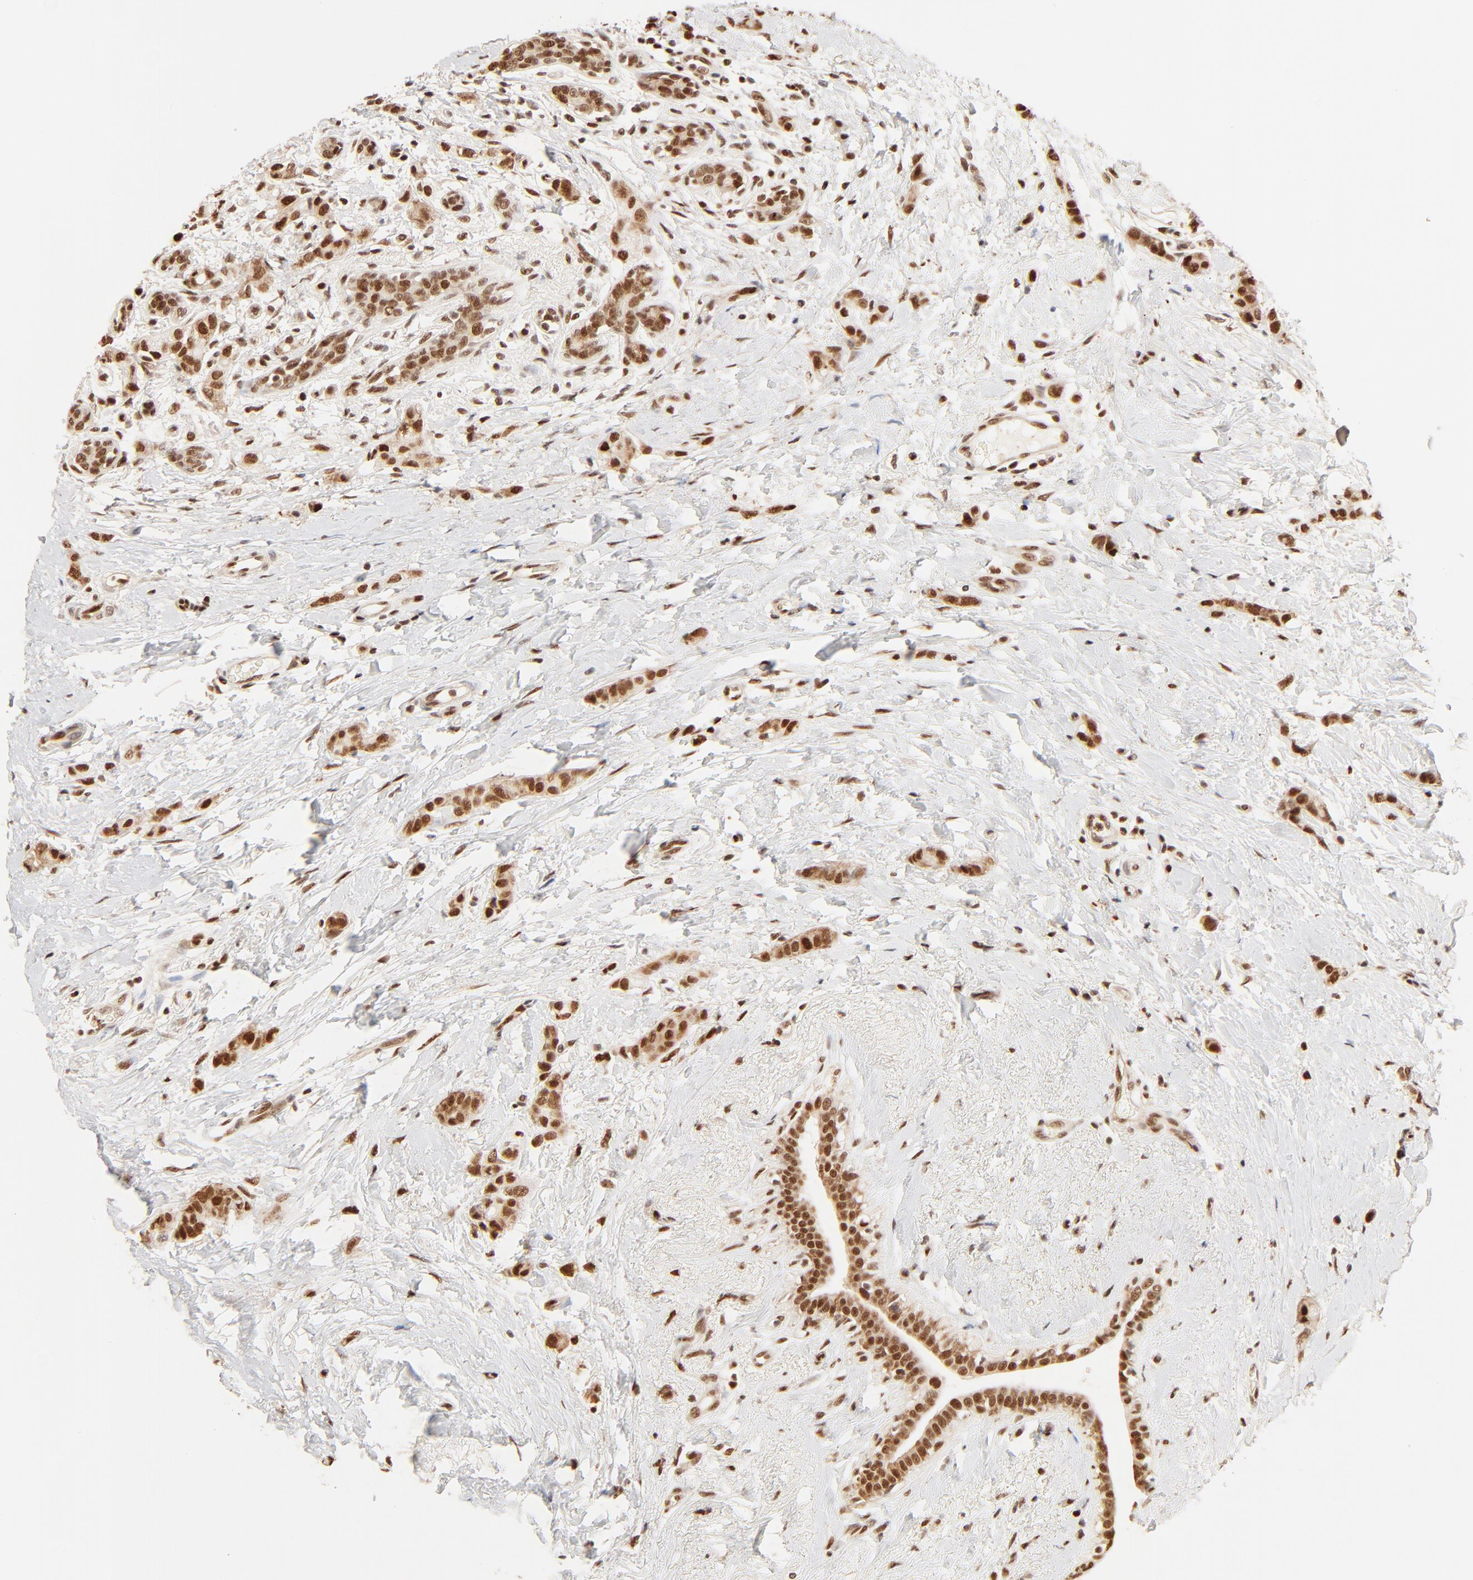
{"staining": {"intensity": "strong", "quantity": ">75%", "location": "nuclear"}, "tissue": "breast cancer", "cell_type": "Tumor cells", "image_type": "cancer", "snomed": [{"axis": "morphology", "description": "Lobular carcinoma"}, {"axis": "topography", "description": "Breast"}], "caption": "Protein staining of breast cancer tissue demonstrates strong nuclear positivity in about >75% of tumor cells. Nuclei are stained in blue.", "gene": "FAM50A", "patient": {"sex": "female", "age": 55}}